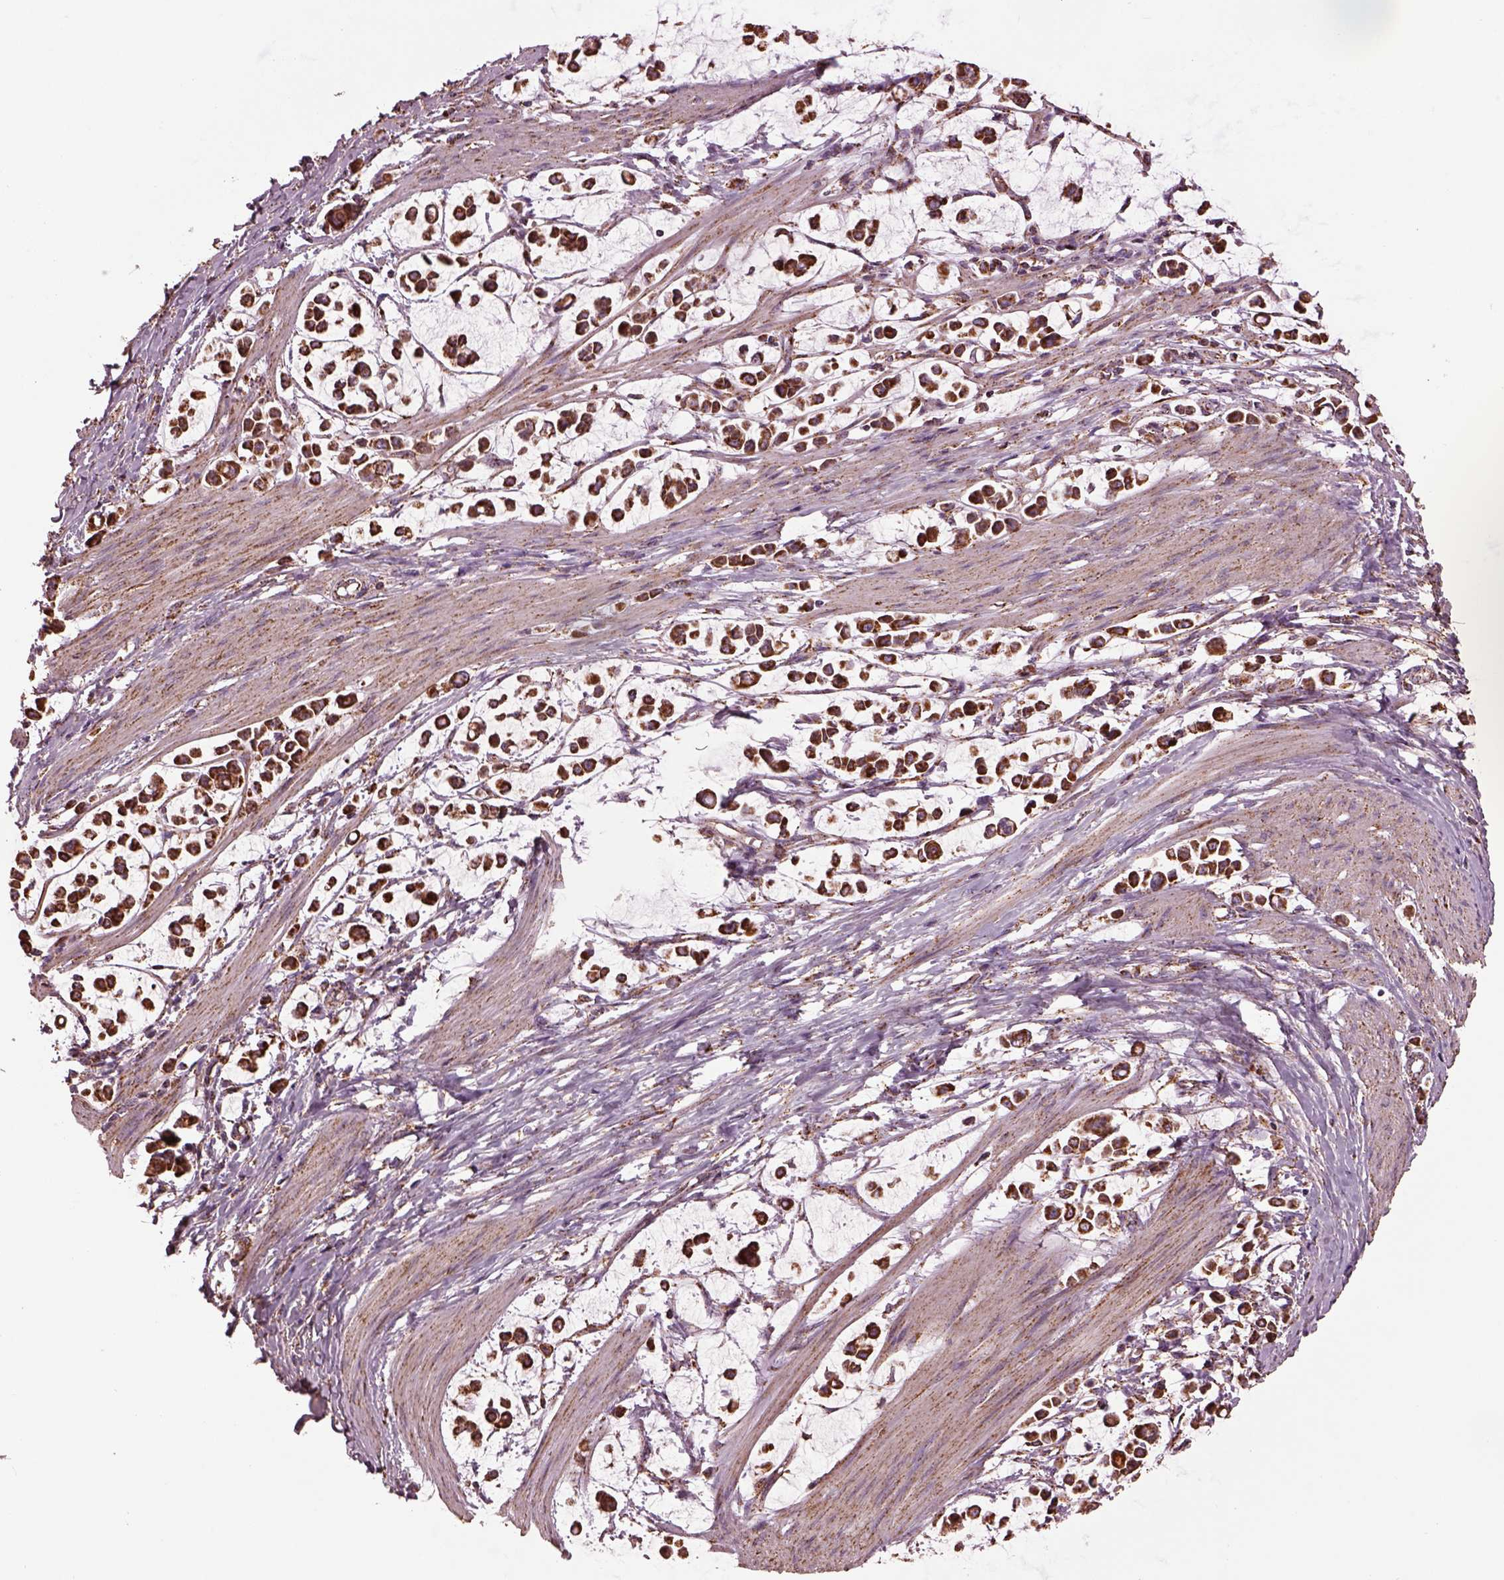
{"staining": {"intensity": "strong", "quantity": "25%-75%", "location": "cytoplasmic/membranous"}, "tissue": "stomach cancer", "cell_type": "Tumor cells", "image_type": "cancer", "snomed": [{"axis": "morphology", "description": "Adenocarcinoma, NOS"}, {"axis": "topography", "description": "Stomach"}], "caption": "A brown stain shows strong cytoplasmic/membranous expression of a protein in human stomach cancer (adenocarcinoma) tumor cells. (brown staining indicates protein expression, while blue staining denotes nuclei).", "gene": "TMEM254", "patient": {"sex": "male", "age": 82}}